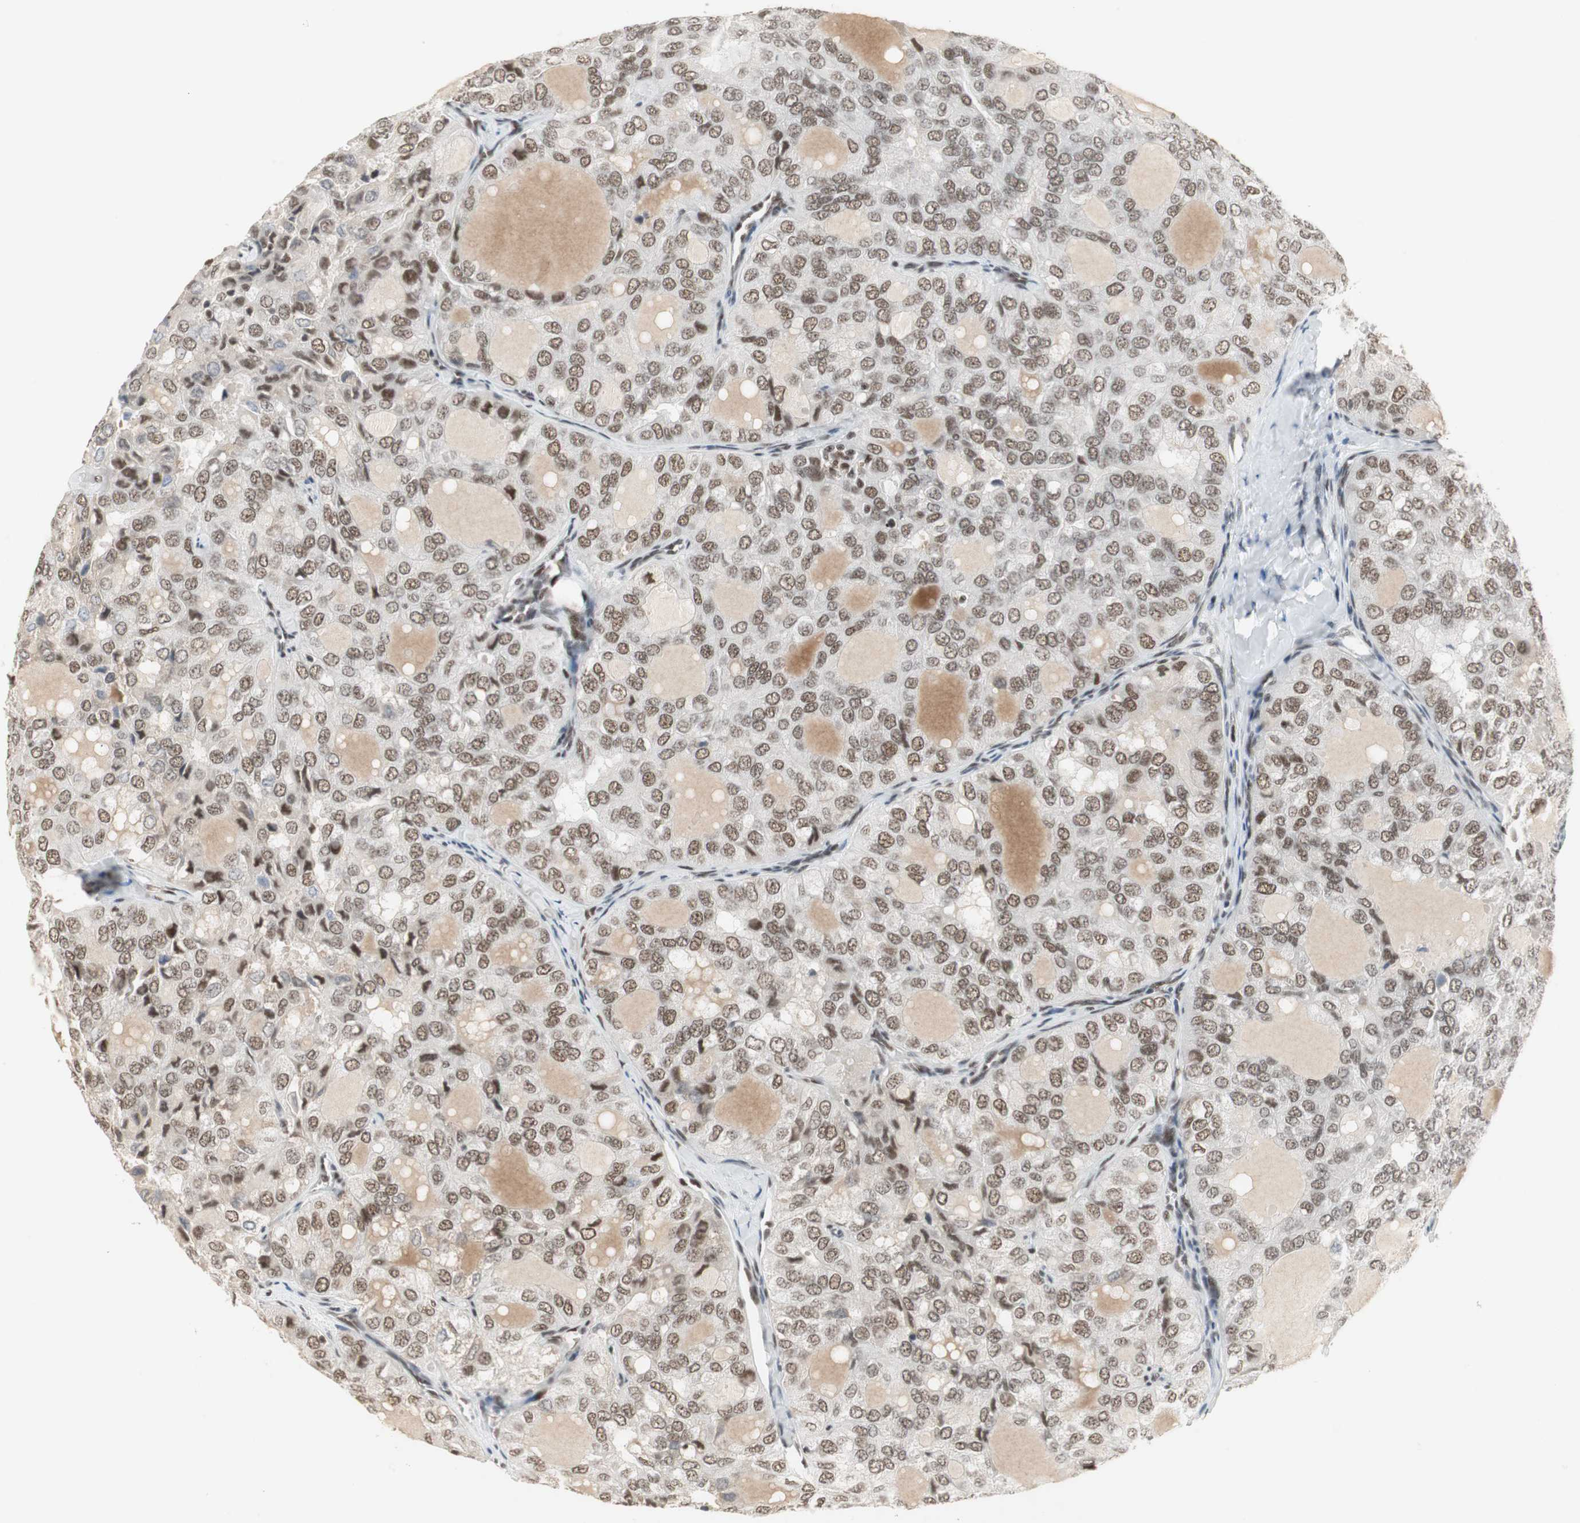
{"staining": {"intensity": "moderate", "quantity": ">75%", "location": "nuclear"}, "tissue": "thyroid cancer", "cell_type": "Tumor cells", "image_type": "cancer", "snomed": [{"axis": "morphology", "description": "Follicular adenoma carcinoma, NOS"}, {"axis": "topography", "description": "Thyroid gland"}], "caption": "The photomicrograph exhibits a brown stain indicating the presence of a protein in the nuclear of tumor cells in thyroid follicular adenoma carcinoma. The protein of interest is shown in brown color, while the nuclei are stained blue.", "gene": "RTF1", "patient": {"sex": "male", "age": 75}}